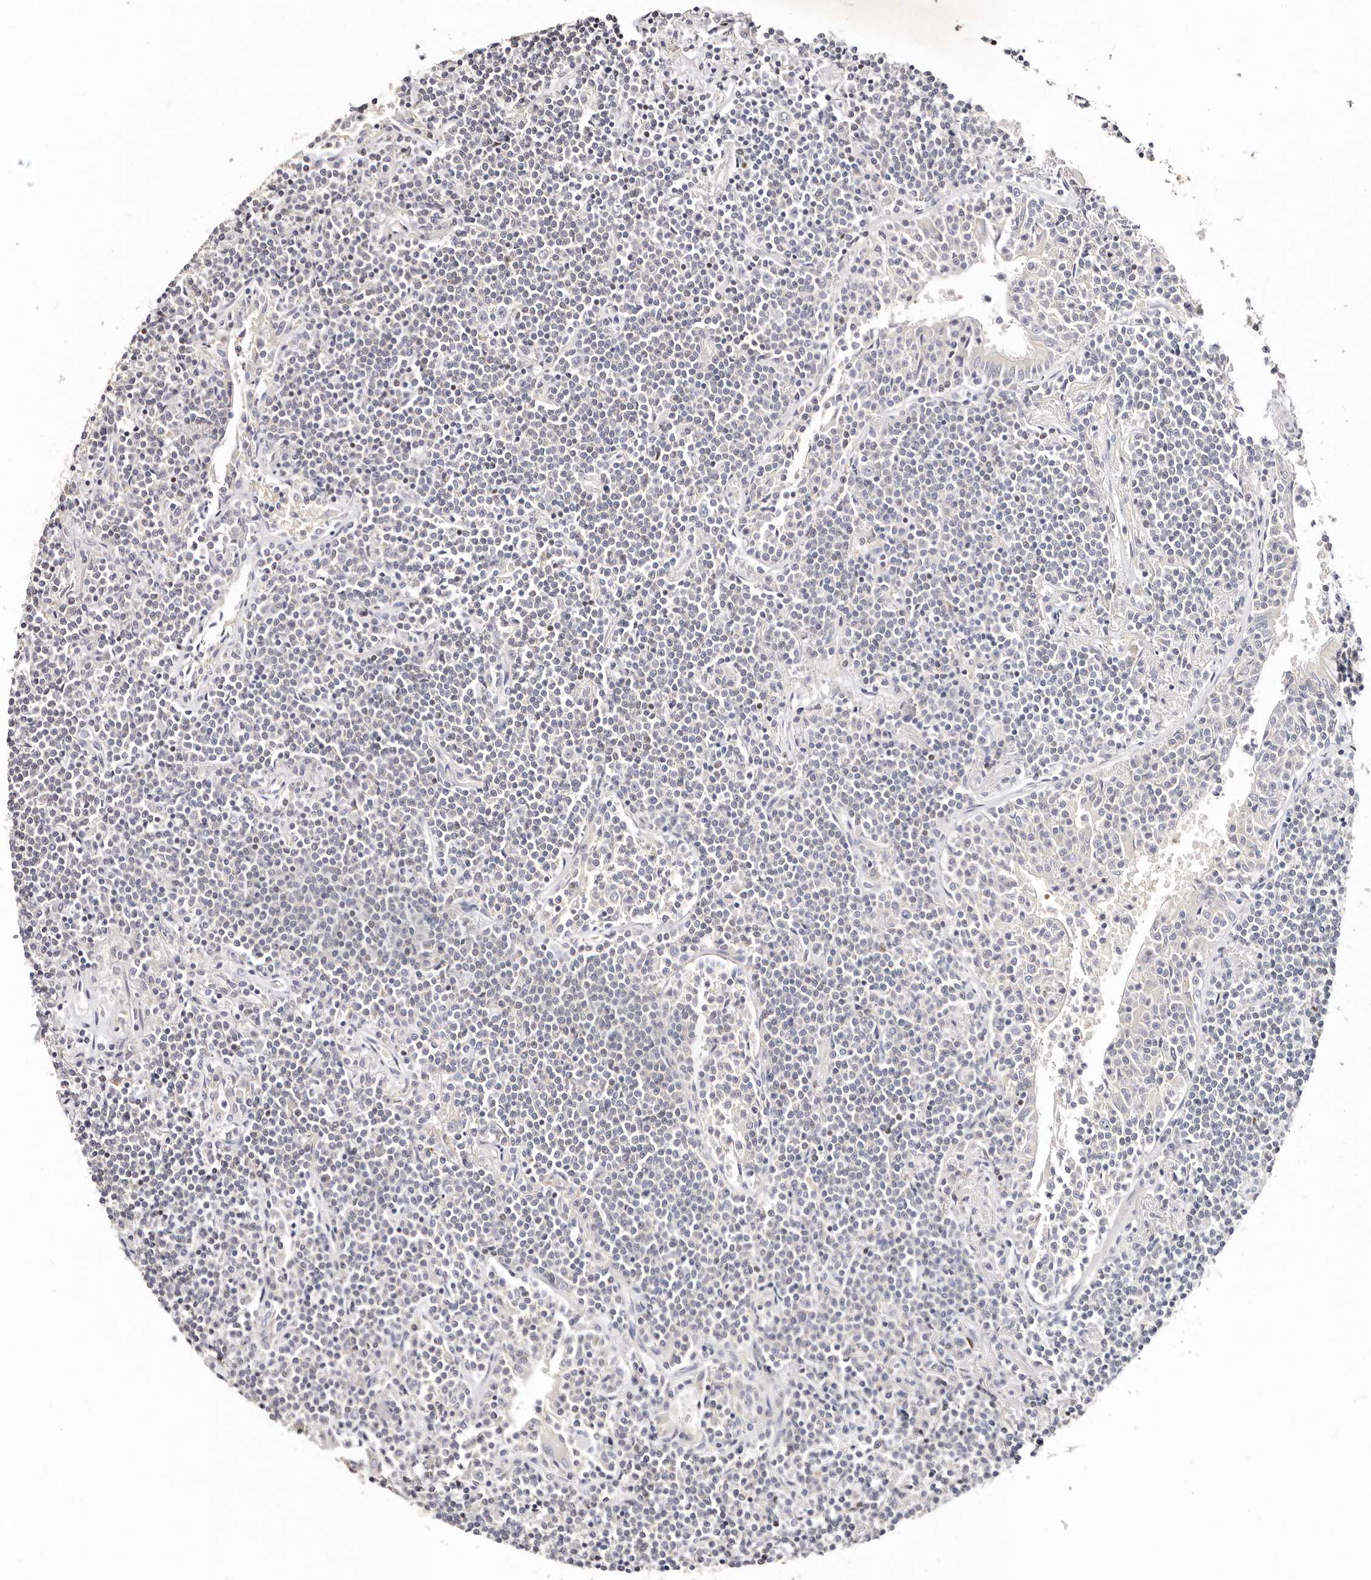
{"staining": {"intensity": "negative", "quantity": "none", "location": "none"}, "tissue": "lymphoma", "cell_type": "Tumor cells", "image_type": "cancer", "snomed": [{"axis": "morphology", "description": "Malignant lymphoma, non-Hodgkin's type, Low grade"}, {"axis": "topography", "description": "Lung"}], "caption": "Micrograph shows no protein expression in tumor cells of low-grade malignant lymphoma, non-Hodgkin's type tissue. (IHC, brightfield microscopy, high magnification).", "gene": "IQGAP3", "patient": {"sex": "female", "age": 71}}